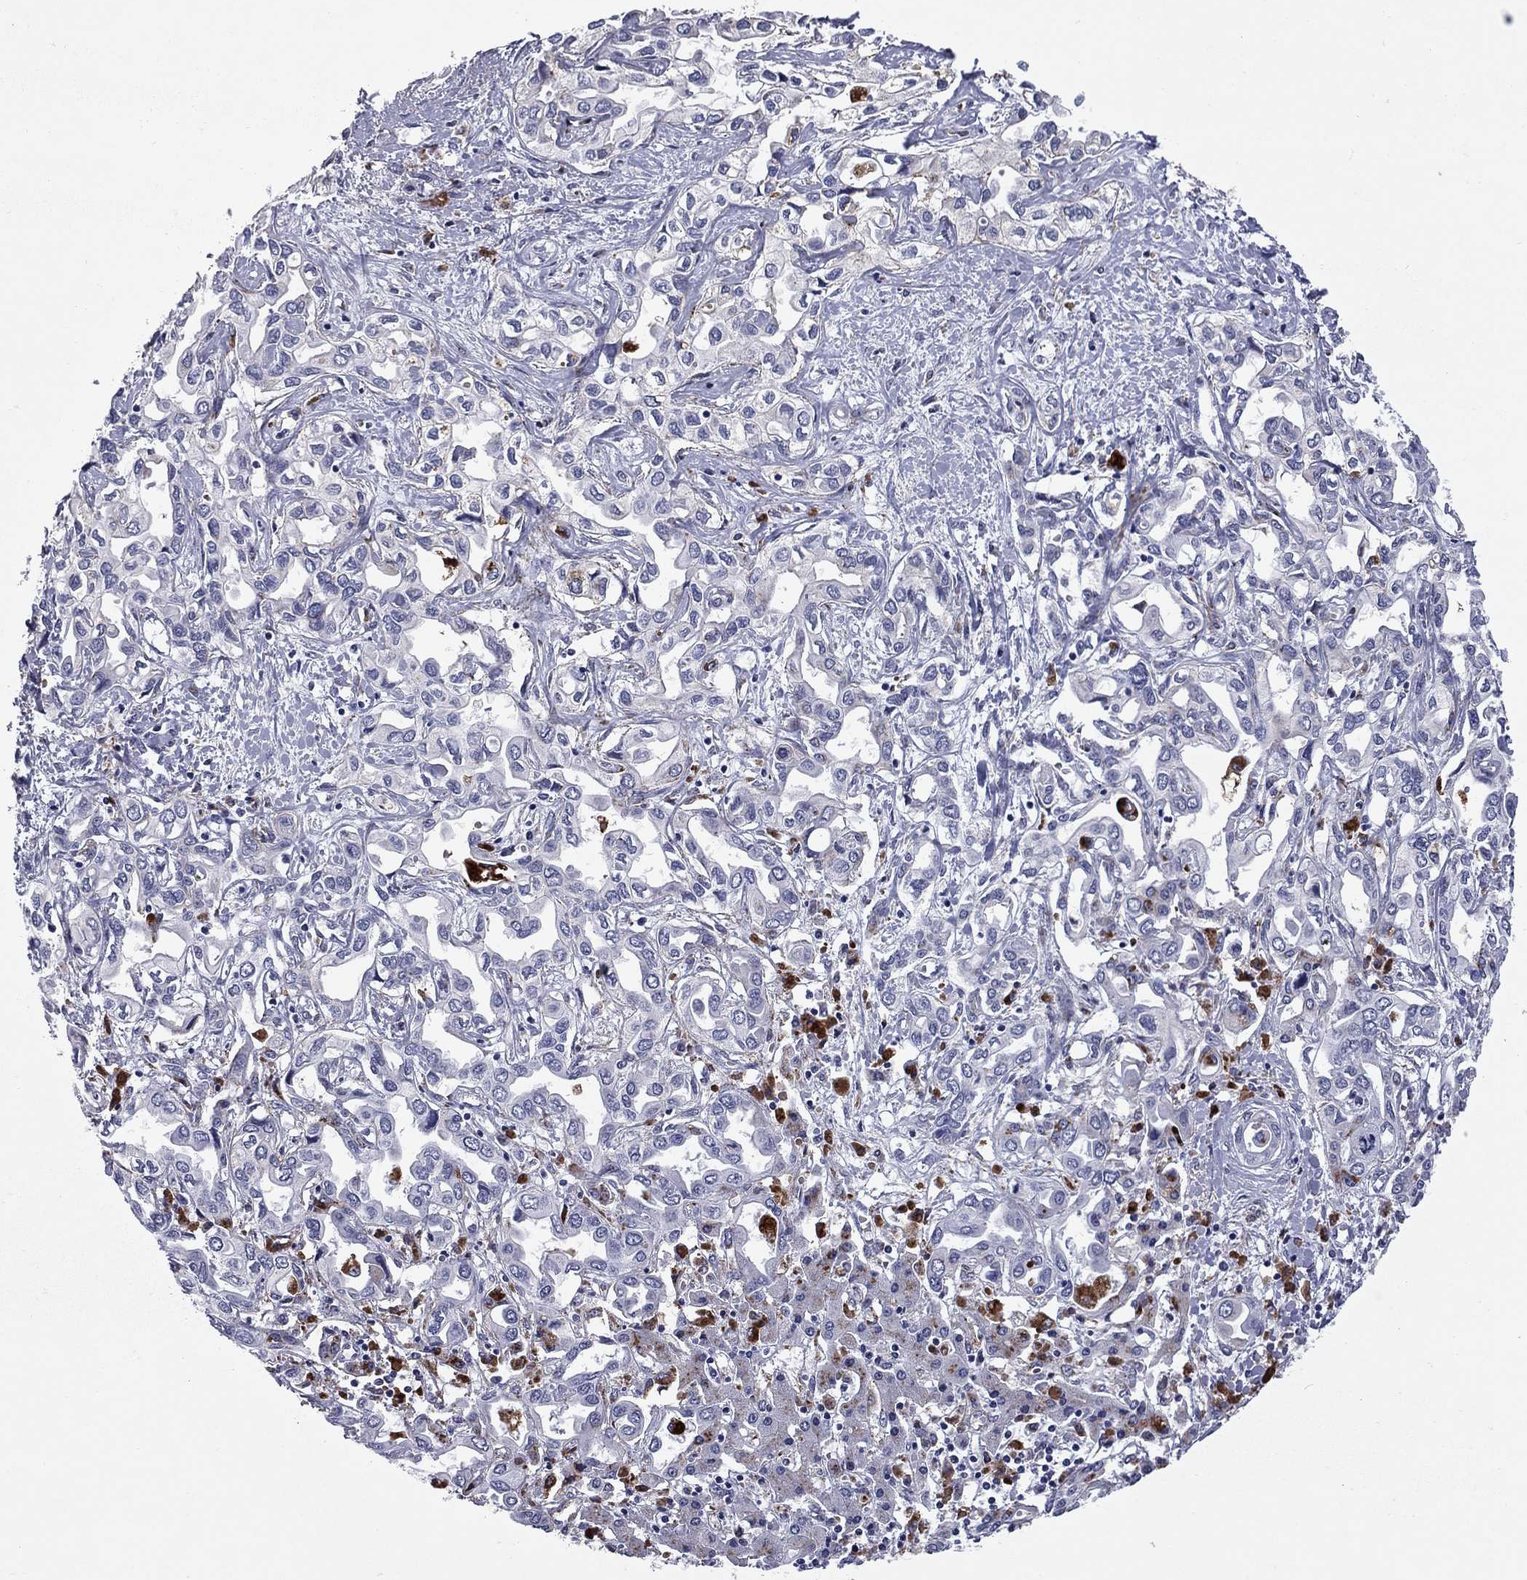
{"staining": {"intensity": "negative", "quantity": "none", "location": "none"}, "tissue": "liver cancer", "cell_type": "Tumor cells", "image_type": "cancer", "snomed": [{"axis": "morphology", "description": "Cholangiocarcinoma"}, {"axis": "topography", "description": "Liver"}], "caption": "Immunohistochemistry histopathology image of liver cancer stained for a protein (brown), which exhibits no expression in tumor cells.", "gene": "MADCAM1", "patient": {"sex": "female", "age": 64}}